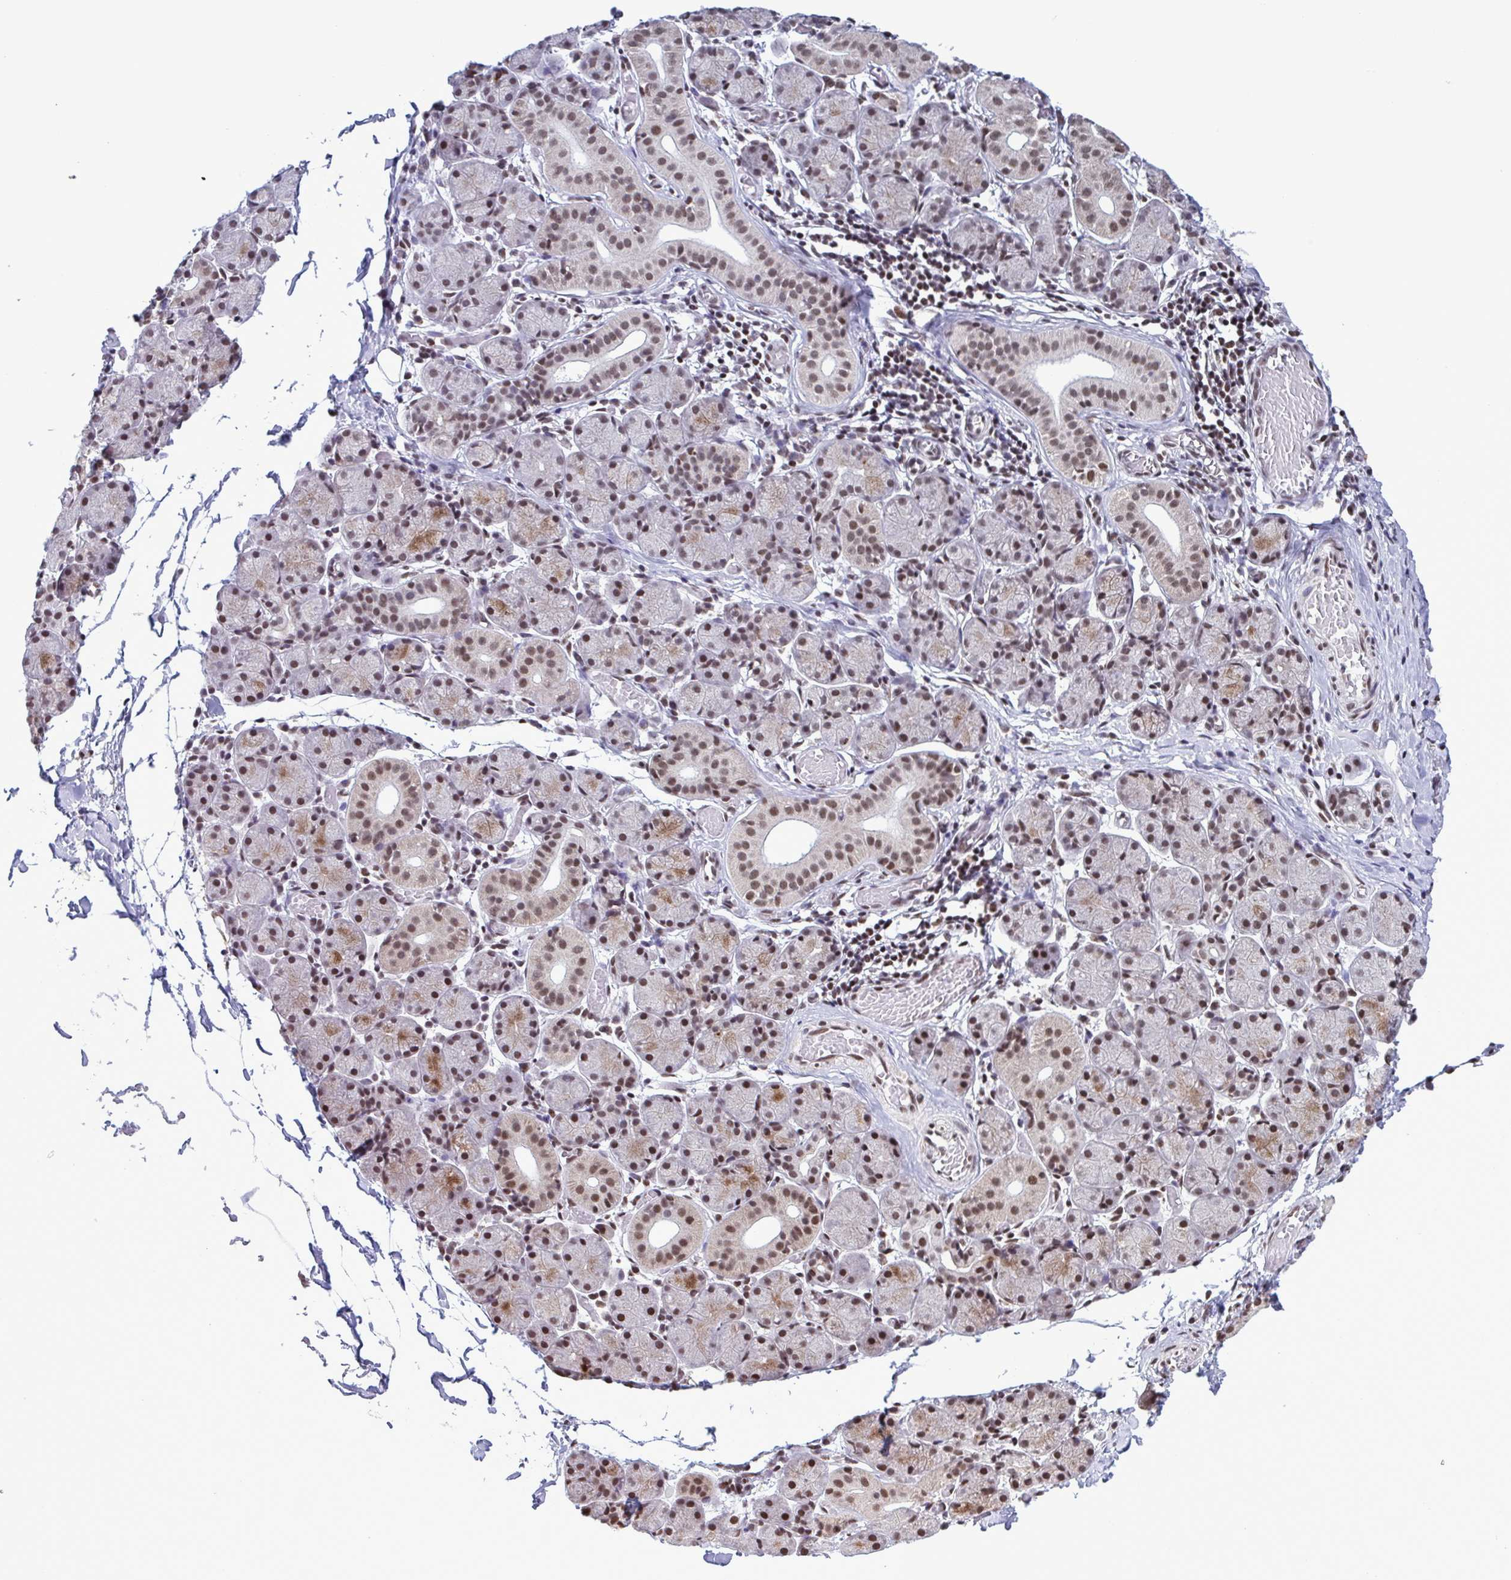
{"staining": {"intensity": "moderate", "quantity": "25%-75%", "location": "nuclear"}, "tissue": "salivary gland", "cell_type": "Glandular cells", "image_type": "normal", "snomed": [{"axis": "morphology", "description": "Normal tissue, NOS"}, {"axis": "topography", "description": "Salivary gland"}], "caption": "High-magnification brightfield microscopy of benign salivary gland stained with DAB (3,3'-diaminobenzidine) (brown) and counterstained with hematoxylin (blue). glandular cells exhibit moderate nuclear positivity is present in approximately25%-75% of cells.", "gene": "TIMM21", "patient": {"sex": "female", "age": 24}}